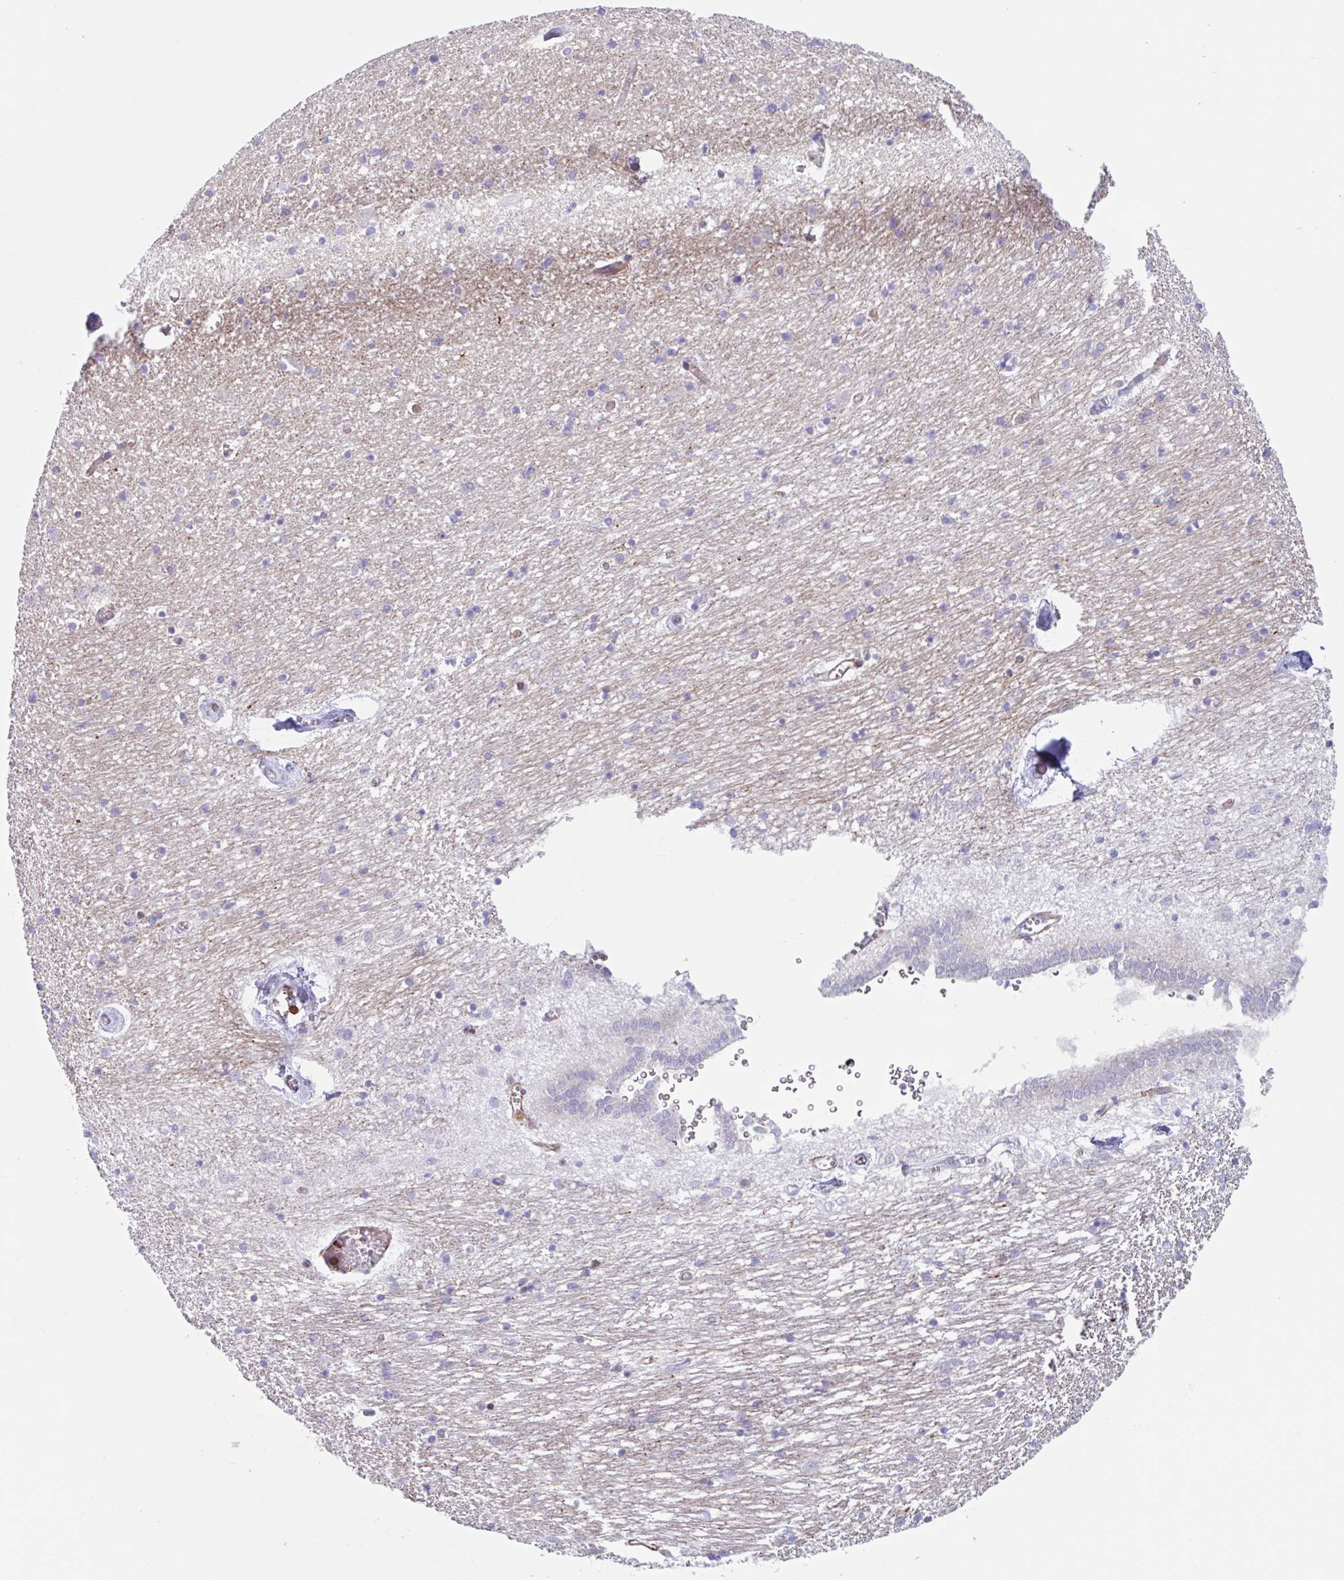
{"staining": {"intensity": "negative", "quantity": "none", "location": "none"}, "tissue": "caudate", "cell_type": "Glial cells", "image_type": "normal", "snomed": [{"axis": "morphology", "description": "Normal tissue, NOS"}, {"axis": "topography", "description": "Lateral ventricle wall"}, {"axis": "topography", "description": "Hippocampus"}], "caption": "This is a micrograph of immunohistochemistry staining of benign caudate, which shows no expression in glial cells.", "gene": "EFHD1", "patient": {"sex": "female", "age": 63}}